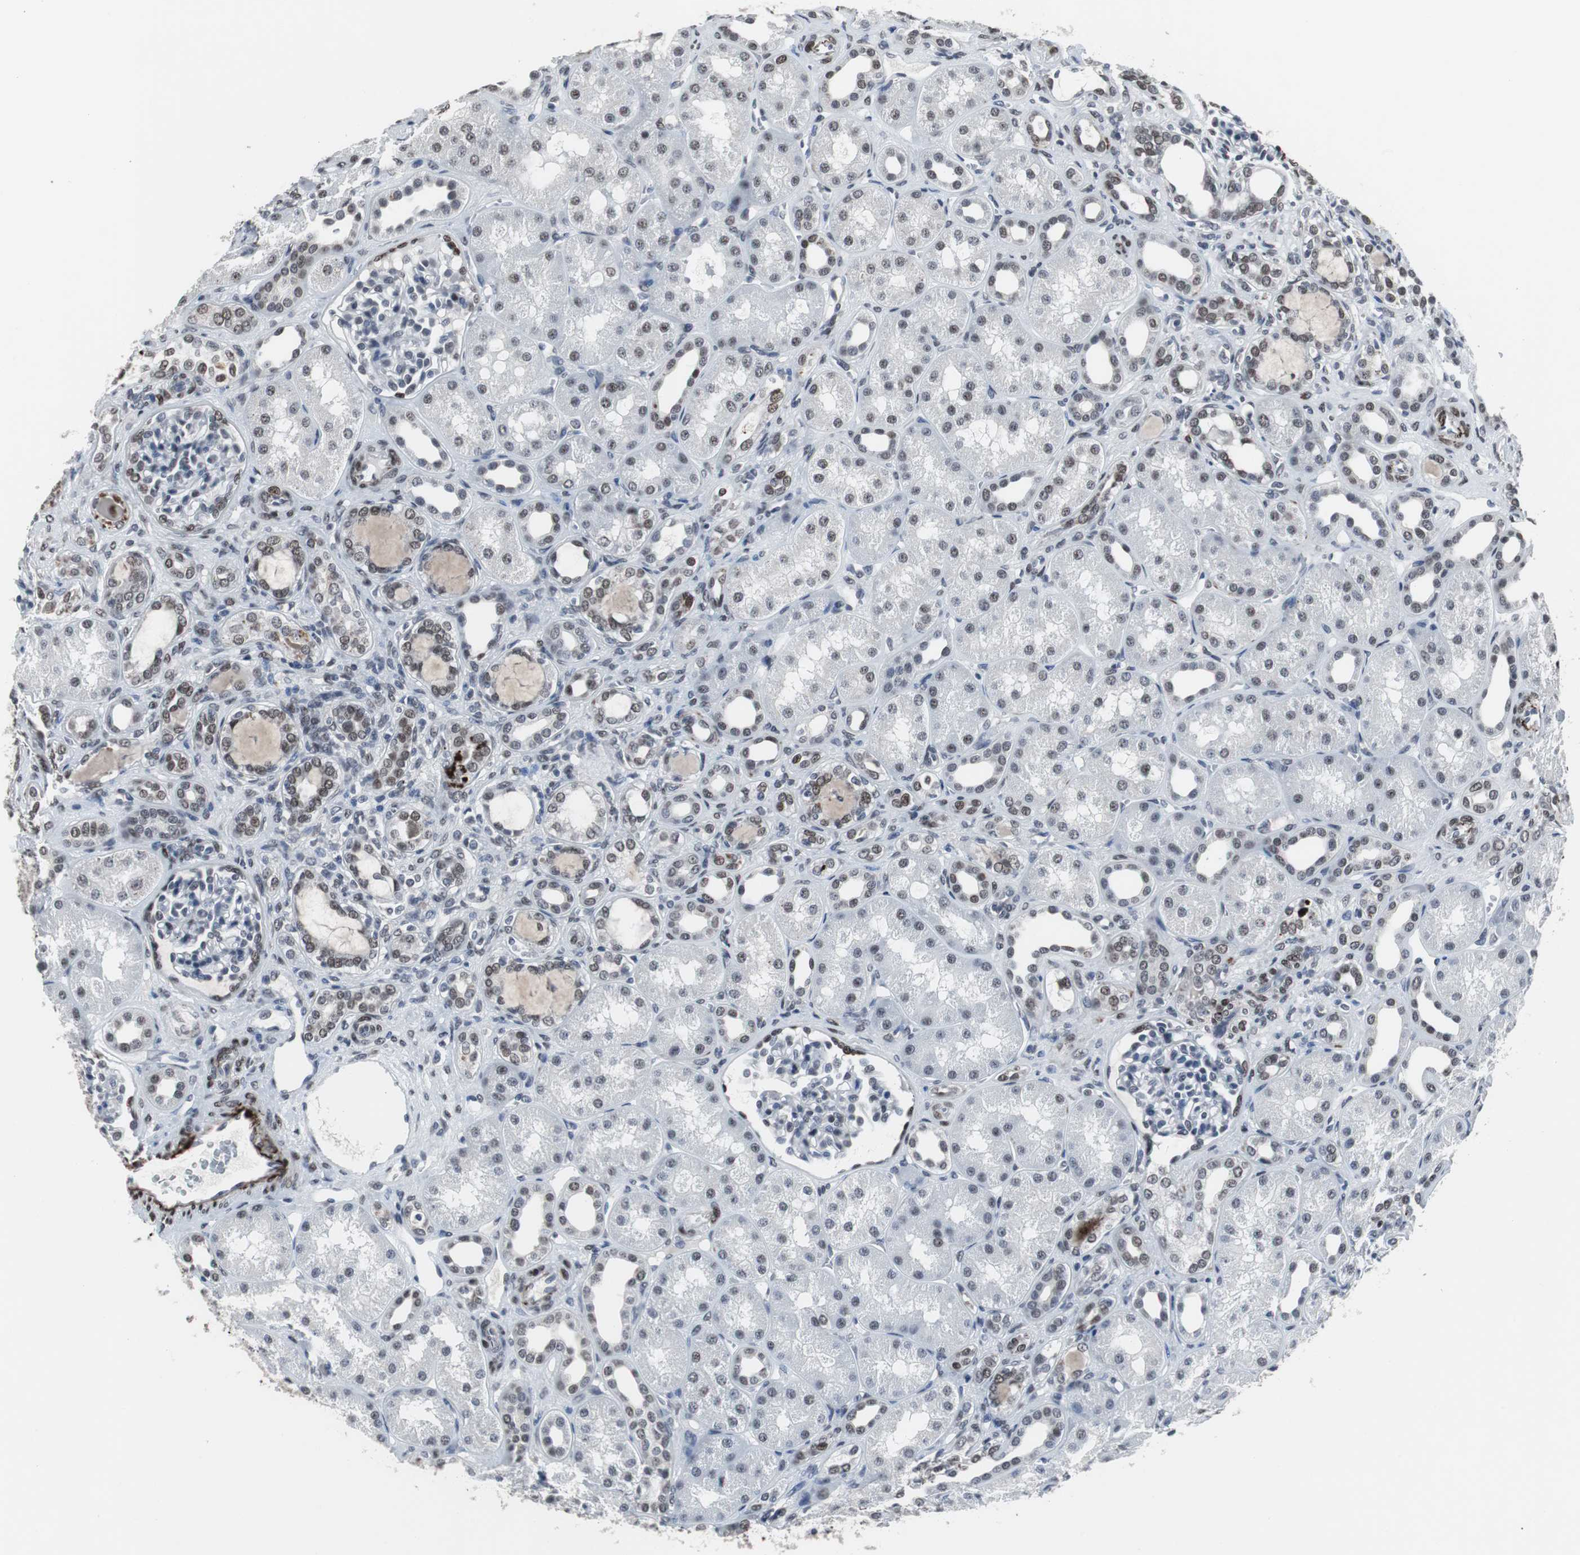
{"staining": {"intensity": "negative", "quantity": "none", "location": "none"}, "tissue": "kidney", "cell_type": "Cells in glomeruli", "image_type": "normal", "snomed": [{"axis": "morphology", "description": "Normal tissue, NOS"}, {"axis": "topography", "description": "Kidney"}], "caption": "High power microscopy photomicrograph of an immunohistochemistry (IHC) image of normal kidney, revealing no significant expression in cells in glomeruli.", "gene": "FOXP4", "patient": {"sex": "male", "age": 7}}